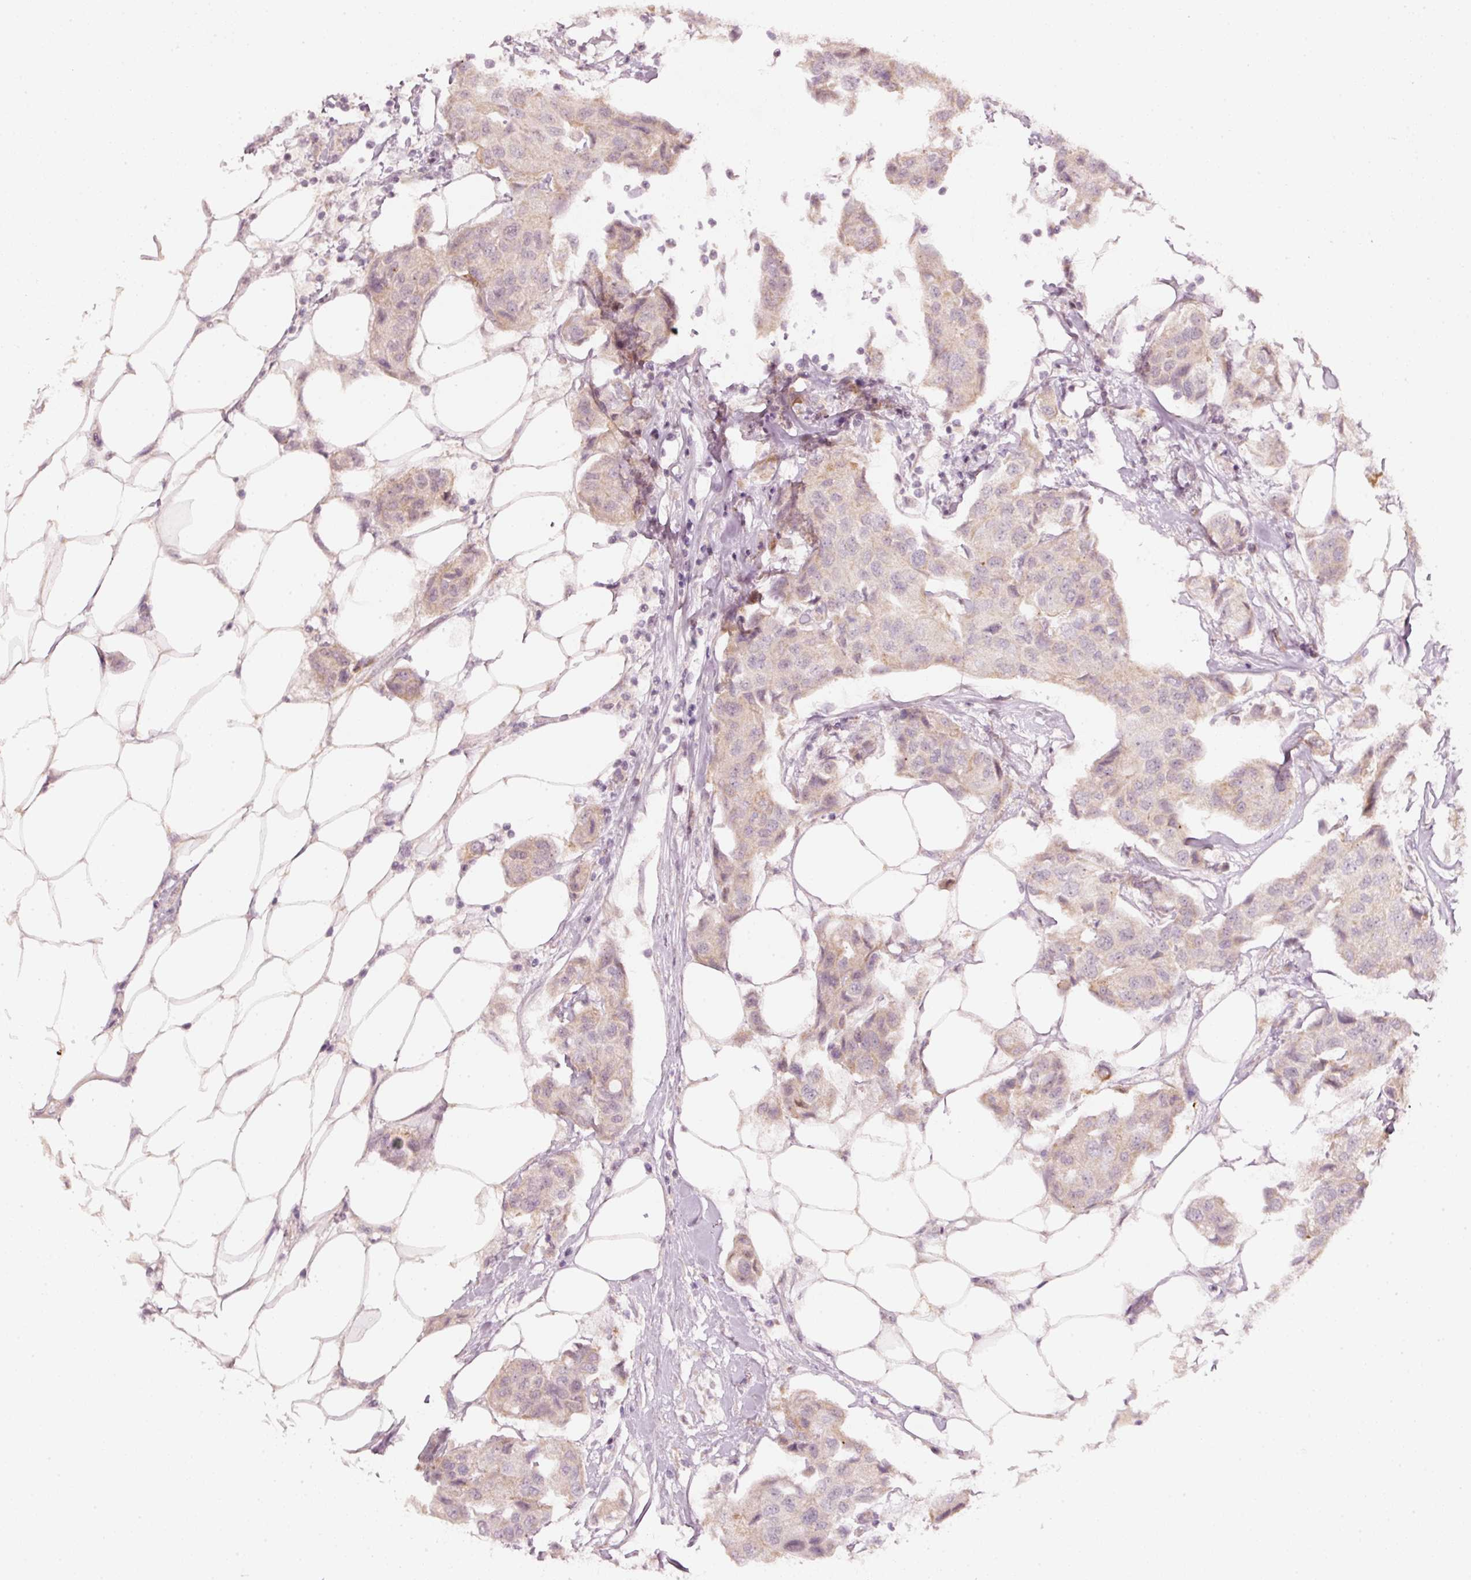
{"staining": {"intensity": "weak", "quantity": "<25%", "location": "cytoplasmic/membranous"}, "tissue": "breast cancer", "cell_type": "Tumor cells", "image_type": "cancer", "snomed": [{"axis": "morphology", "description": "Duct carcinoma"}, {"axis": "topography", "description": "Breast"}, {"axis": "topography", "description": "Lymph node"}], "caption": "This is an IHC image of breast intraductal carcinoma. There is no expression in tumor cells.", "gene": "ARHGAP22", "patient": {"sex": "female", "age": 80}}